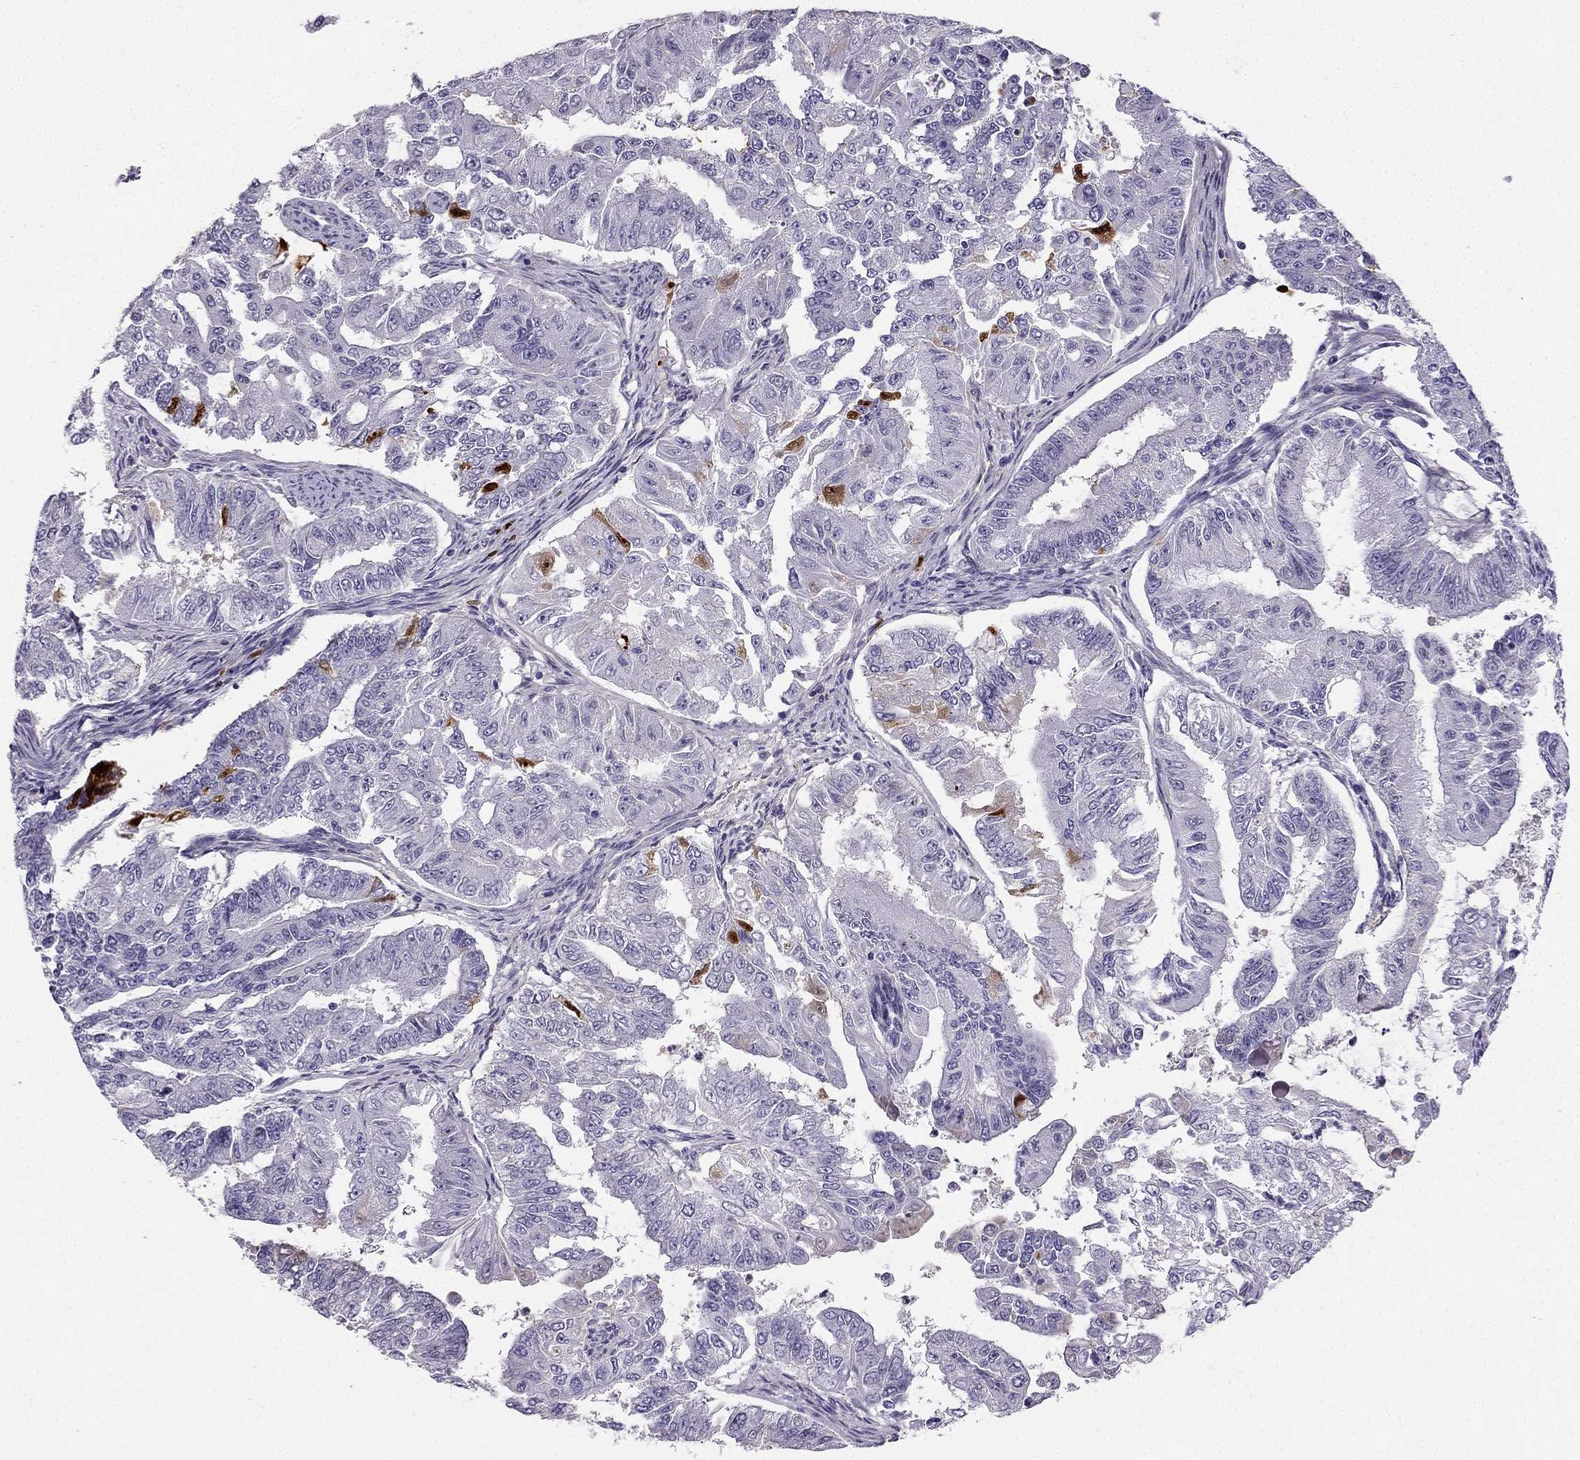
{"staining": {"intensity": "strong", "quantity": "<25%", "location": "cytoplasmic/membranous,nuclear"}, "tissue": "endometrial cancer", "cell_type": "Tumor cells", "image_type": "cancer", "snomed": [{"axis": "morphology", "description": "Adenocarcinoma, NOS"}, {"axis": "topography", "description": "Uterus"}], "caption": "Endometrial cancer was stained to show a protein in brown. There is medium levels of strong cytoplasmic/membranous and nuclear positivity in about <25% of tumor cells.", "gene": "RSPH14", "patient": {"sex": "female", "age": 59}}